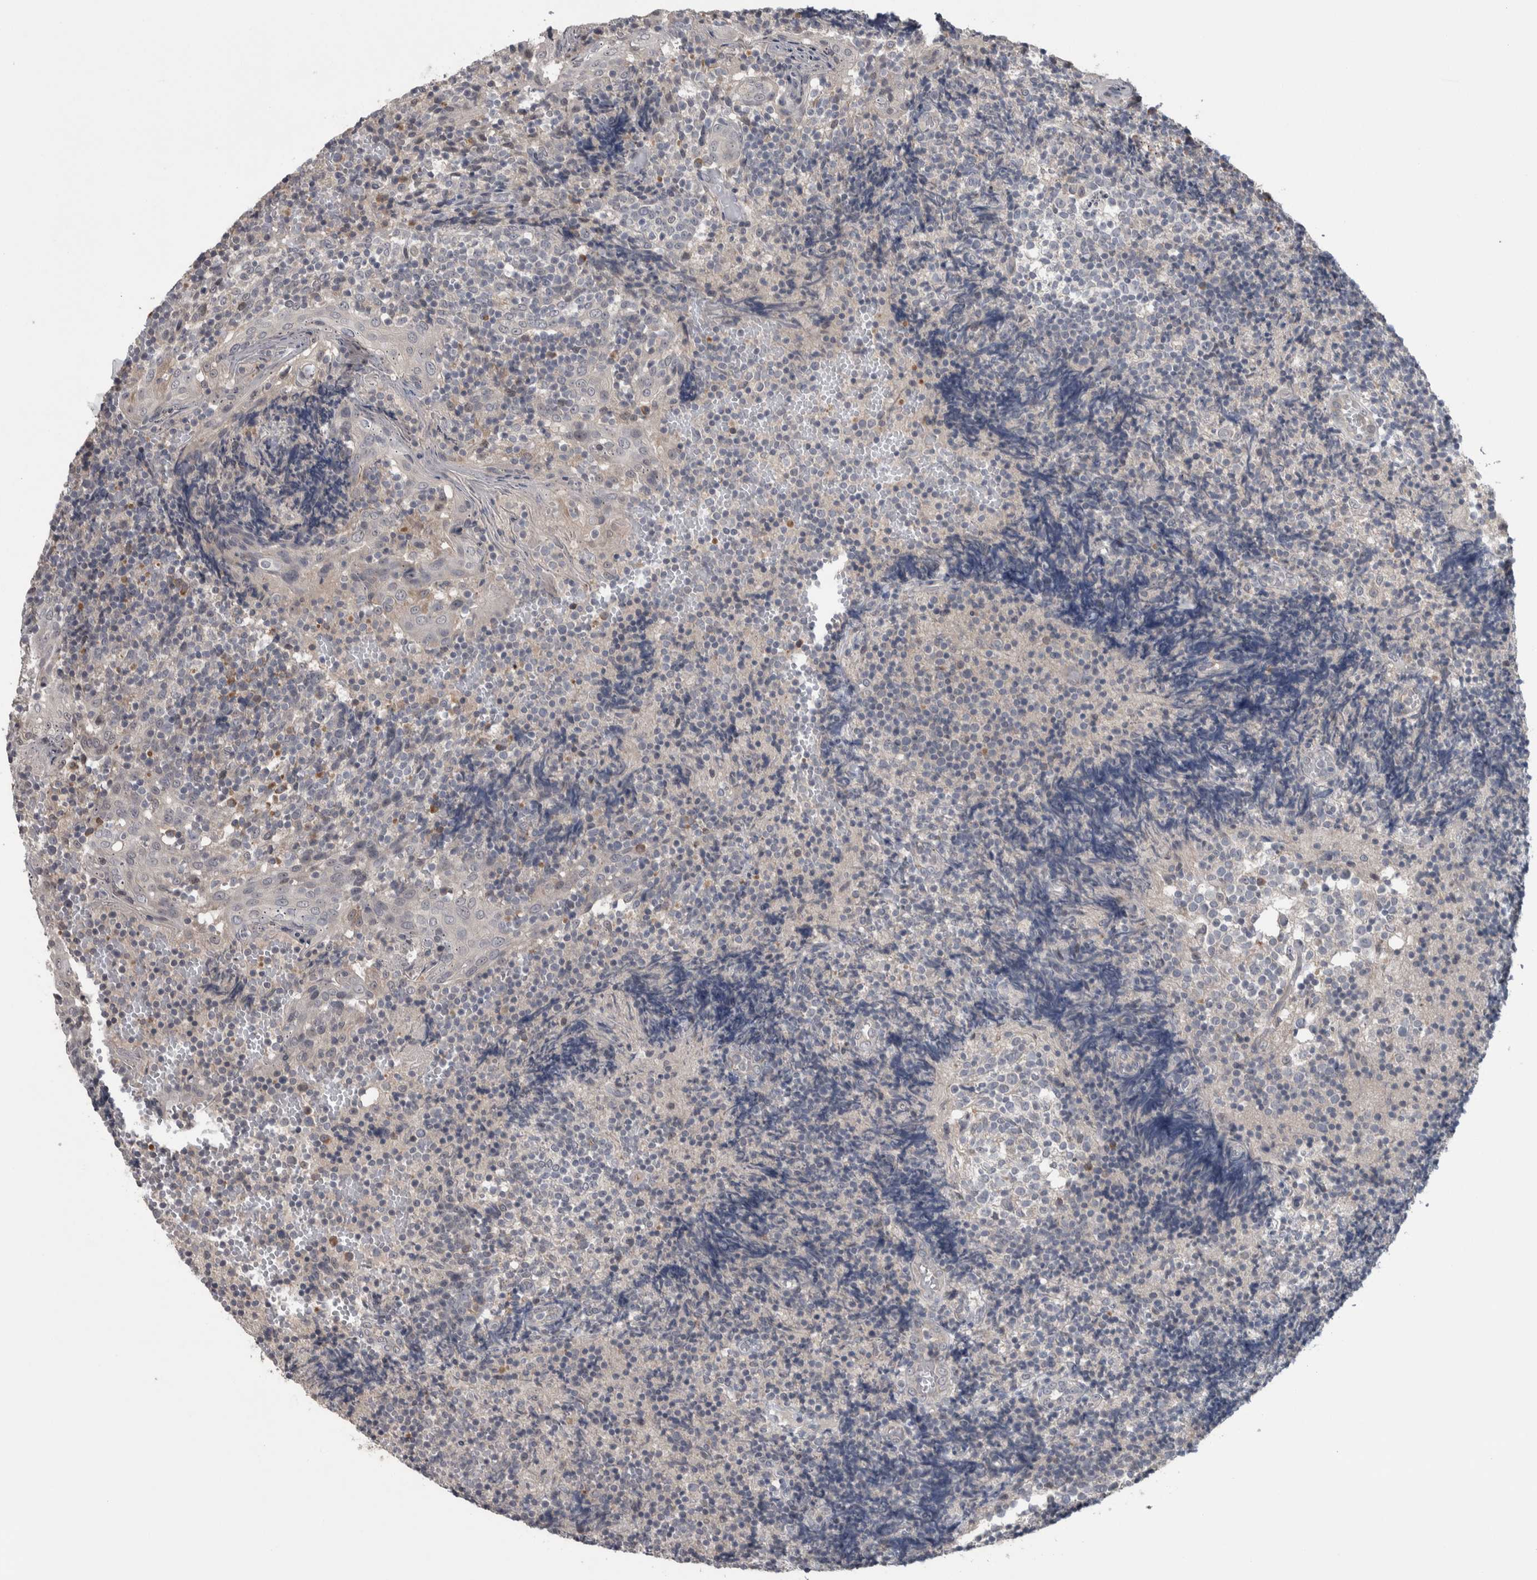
{"staining": {"intensity": "moderate", "quantity": "<25%", "location": "cytoplasmic/membranous"}, "tissue": "tonsil", "cell_type": "Germinal center cells", "image_type": "normal", "snomed": [{"axis": "morphology", "description": "Normal tissue, NOS"}, {"axis": "topography", "description": "Tonsil"}], "caption": "Tonsil was stained to show a protein in brown. There is low levels of moderate cytoplasmic/membranous expression in about <25% of germinal center cells. (DAB = brown stain, brightfield microscopy at high magnification).", "gene": "CUL2", "patient": {"sex": "female", "age": 19}}